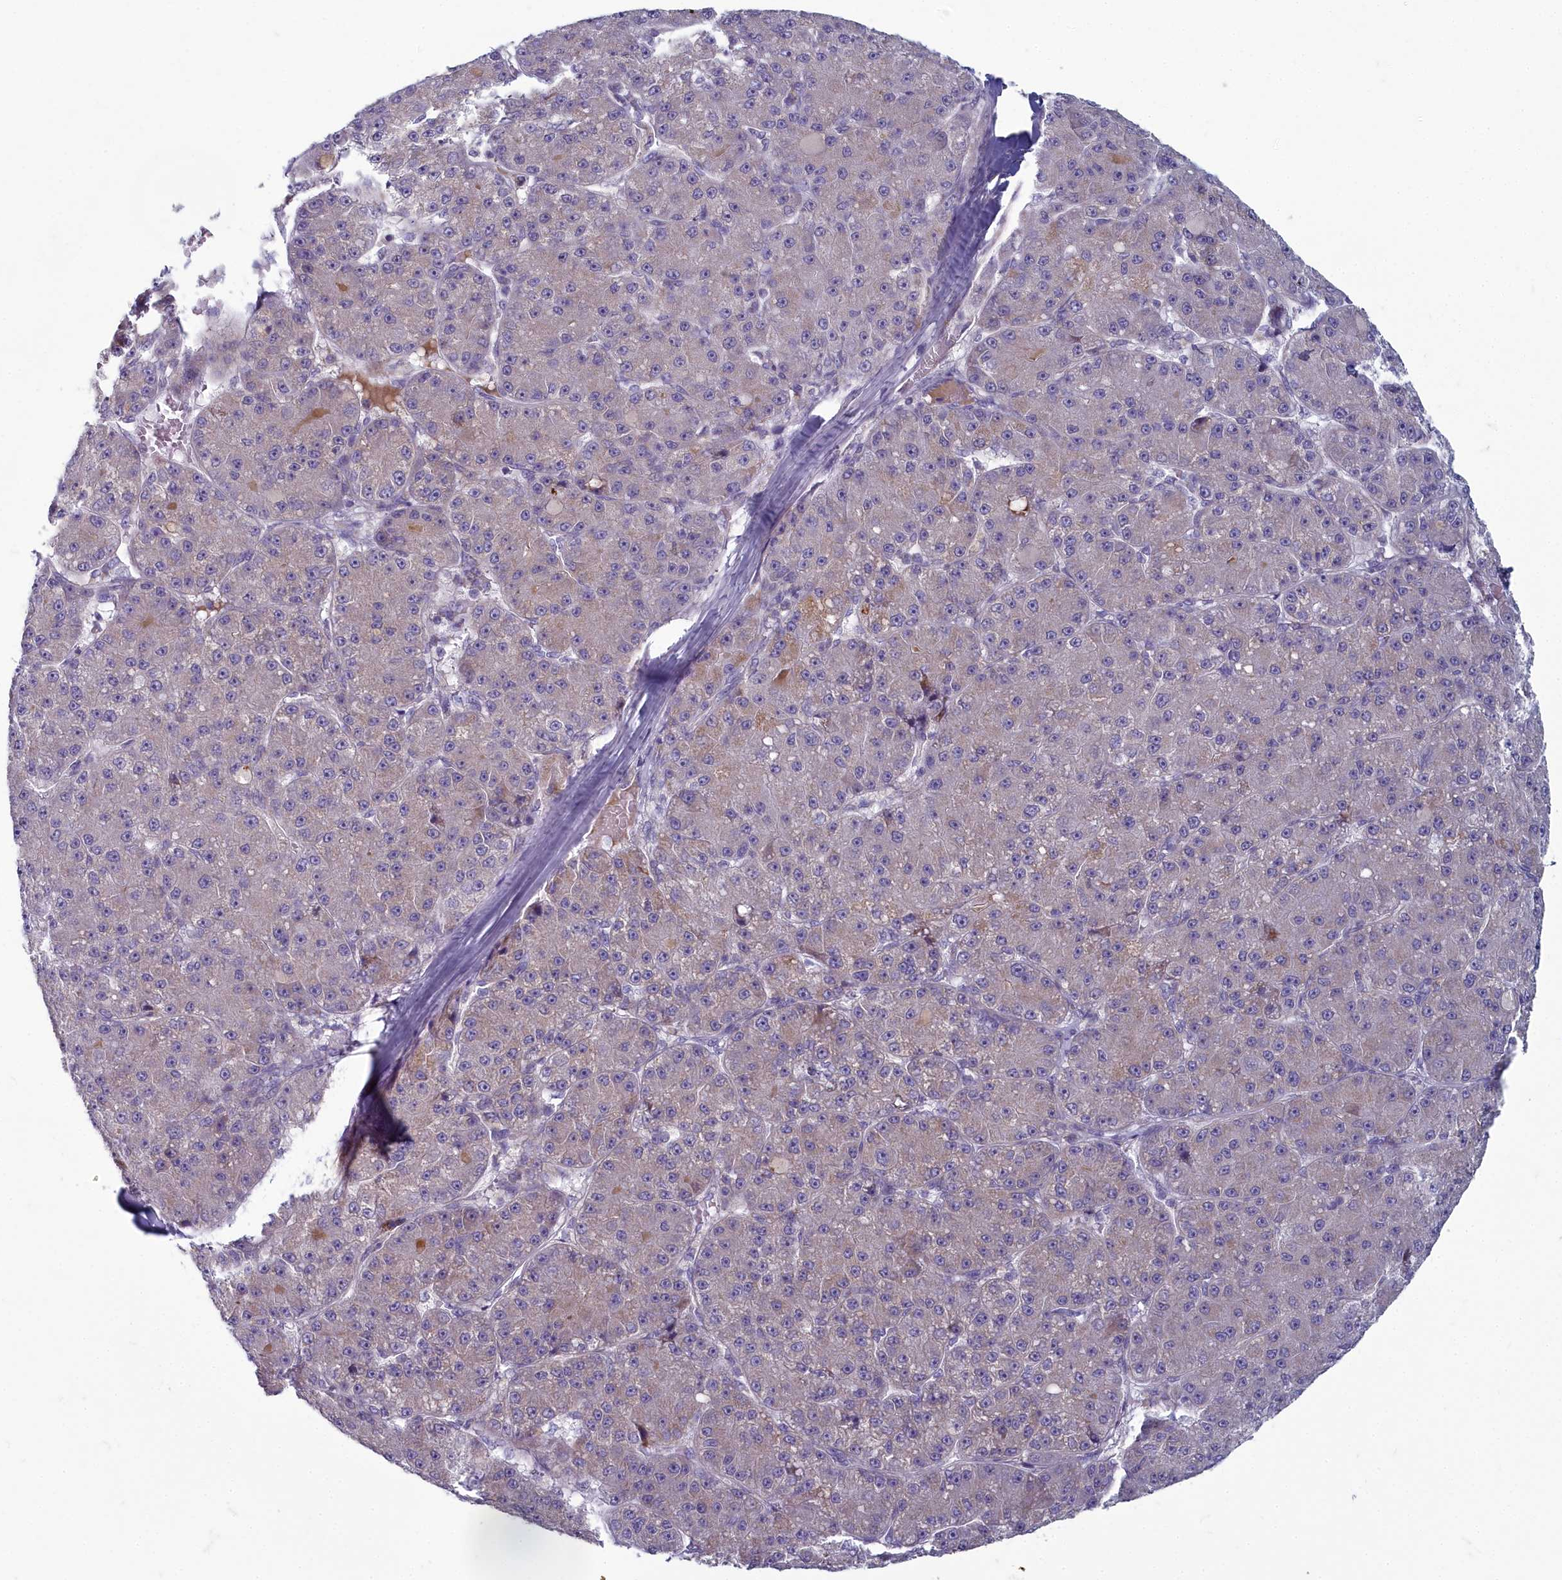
{"staining": {"intensity": "weak", "quantity": "25%-75%", "location": "cytoplasmic/membranous"}, "tissue": "liver cancer", "cell_type": "Tumor cells", "image_type": "cancer", "snomed": [{"axis": "morphology", "description": "Carcinoma, Hepatocellular, NOS"}, {"axis": "topography", "description": "Liver"}], "caption": "IHC photomicrograph of neoplastic tissue: liver cancer (hepatocellular carcinoma) stained using IHC shows low levels of weak protein expression localized specifically in the cytoplasmic/membranous of tumor cells, appearing as a cytoplasmic/membranous brown color.", "gene": "INSYN2A", "patient": {"sex": "male", "age": 67}}